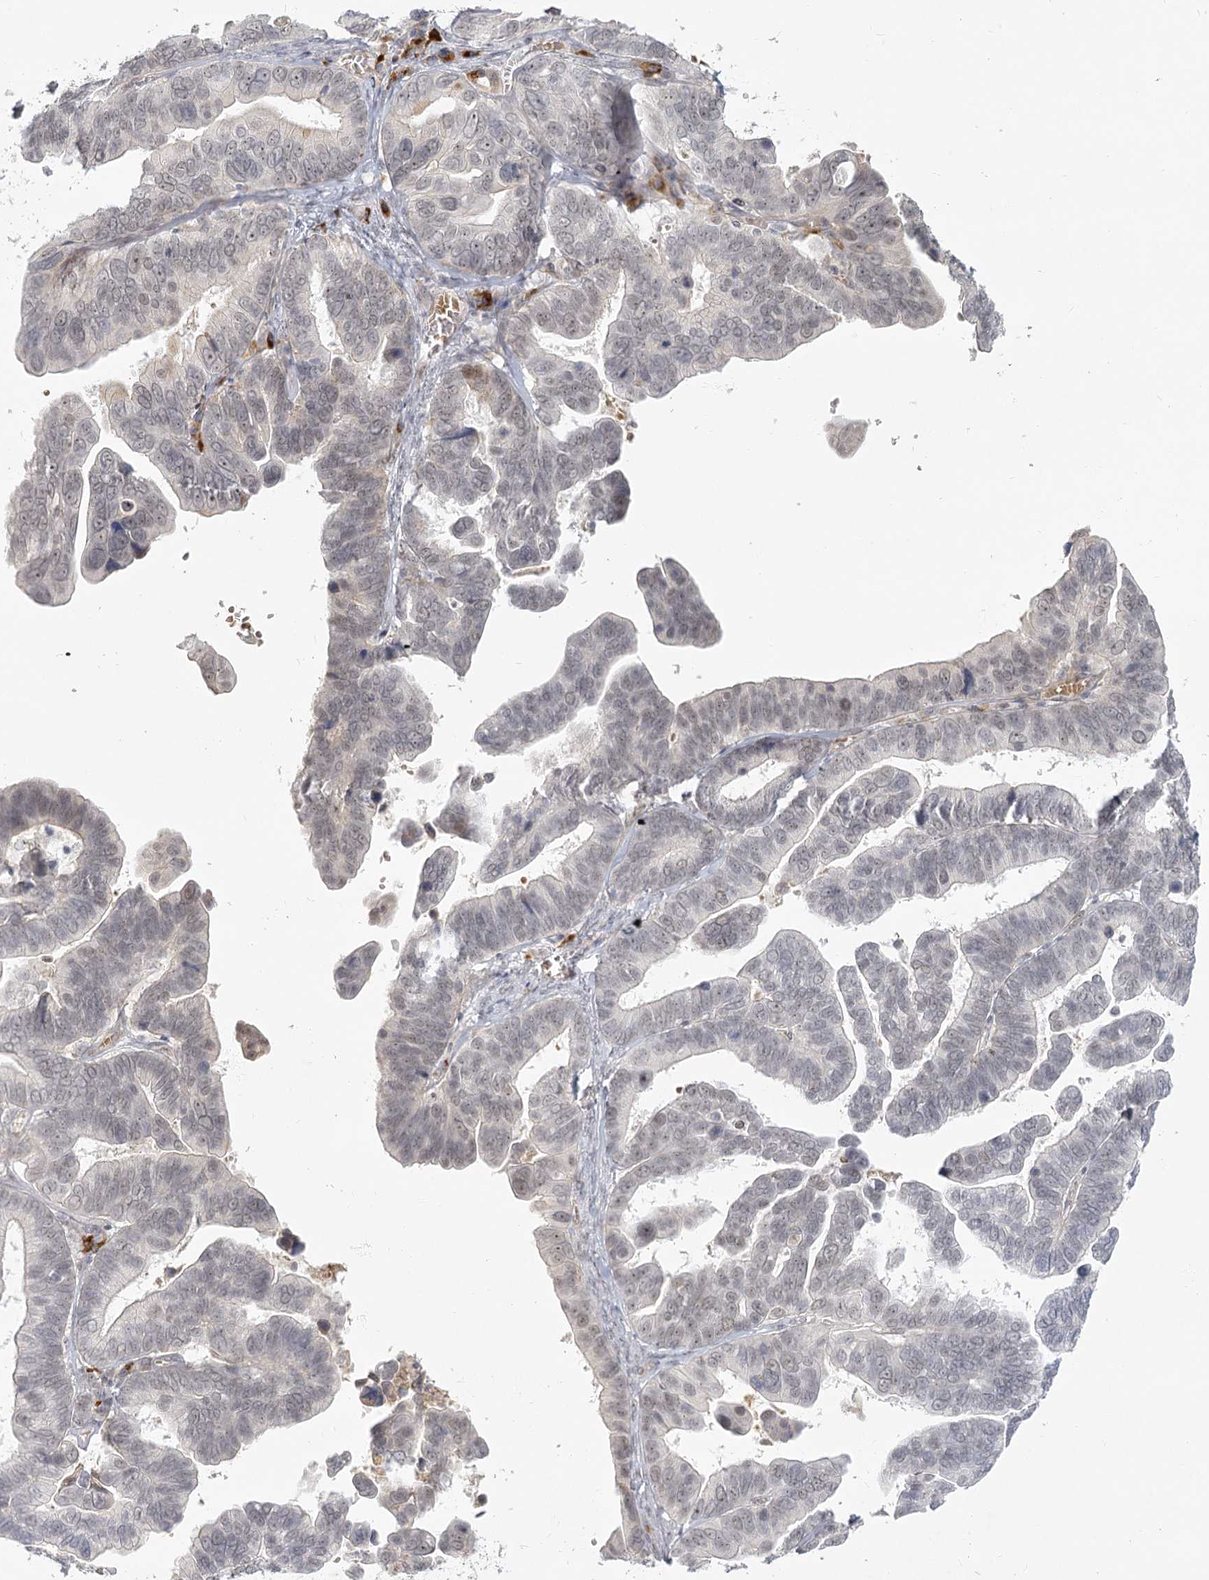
{"staining": {"intensity": "weak", "quantity": "25%-75%", "location": "nuclear"}, "tissue": "ovarian cancer", "cell_type": "Tumor cells", "image_type": "cancer", "snomed": [{"axis": "morphology", "description": "Cystadenocarcinoma, serous, NOS"}, {"axis": "topography", "description": "Ovary"}], "caption": "Approximately 25%-75% of tumor cells in human ovarian serous cystadenocarcinoma show weak nuclear protein expression as visualized by brown immunohistochemical staining.", "gene": "EXOSC7", "patient": {"sex": "female", "age": 56}}